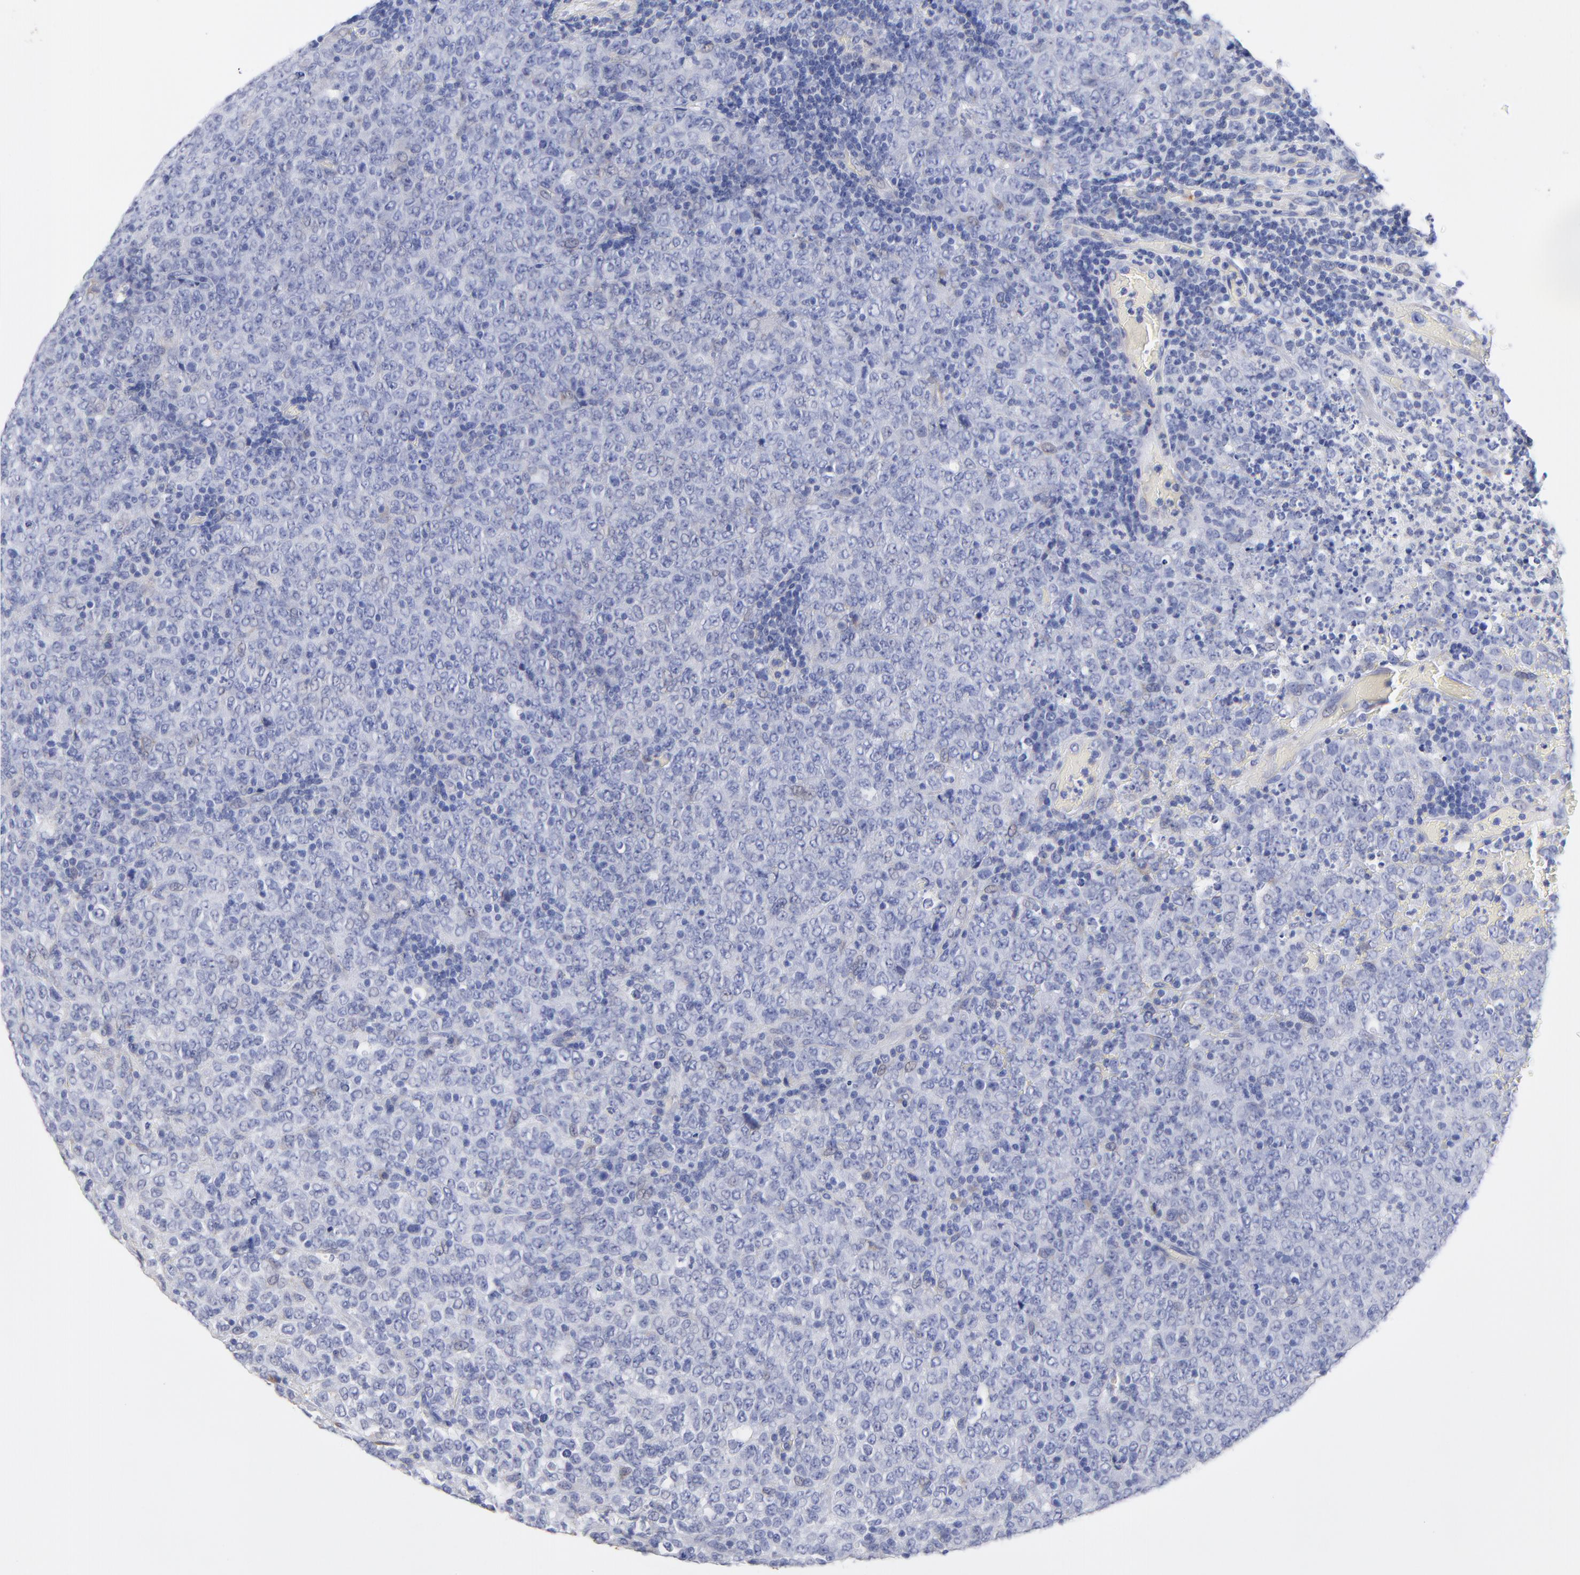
{"staining": {"intensity": "negative", "quantity": "none", "location": "none"}, "tissue": "lymphoma", "cell_type": "Tumor cells", "image_type": "cancer", "snomed": [{"axis": "morphology", "description": "Malignant lymphoma, non-Hodgkin's type, High grade"}, {"axis": "topography", "description": "Tonsil"}], "caption": "Tumor cells show no significant protein positivity in lymphoma.", "gene": "DUSP9", "patient": {"sex": "female", "age": 36}}